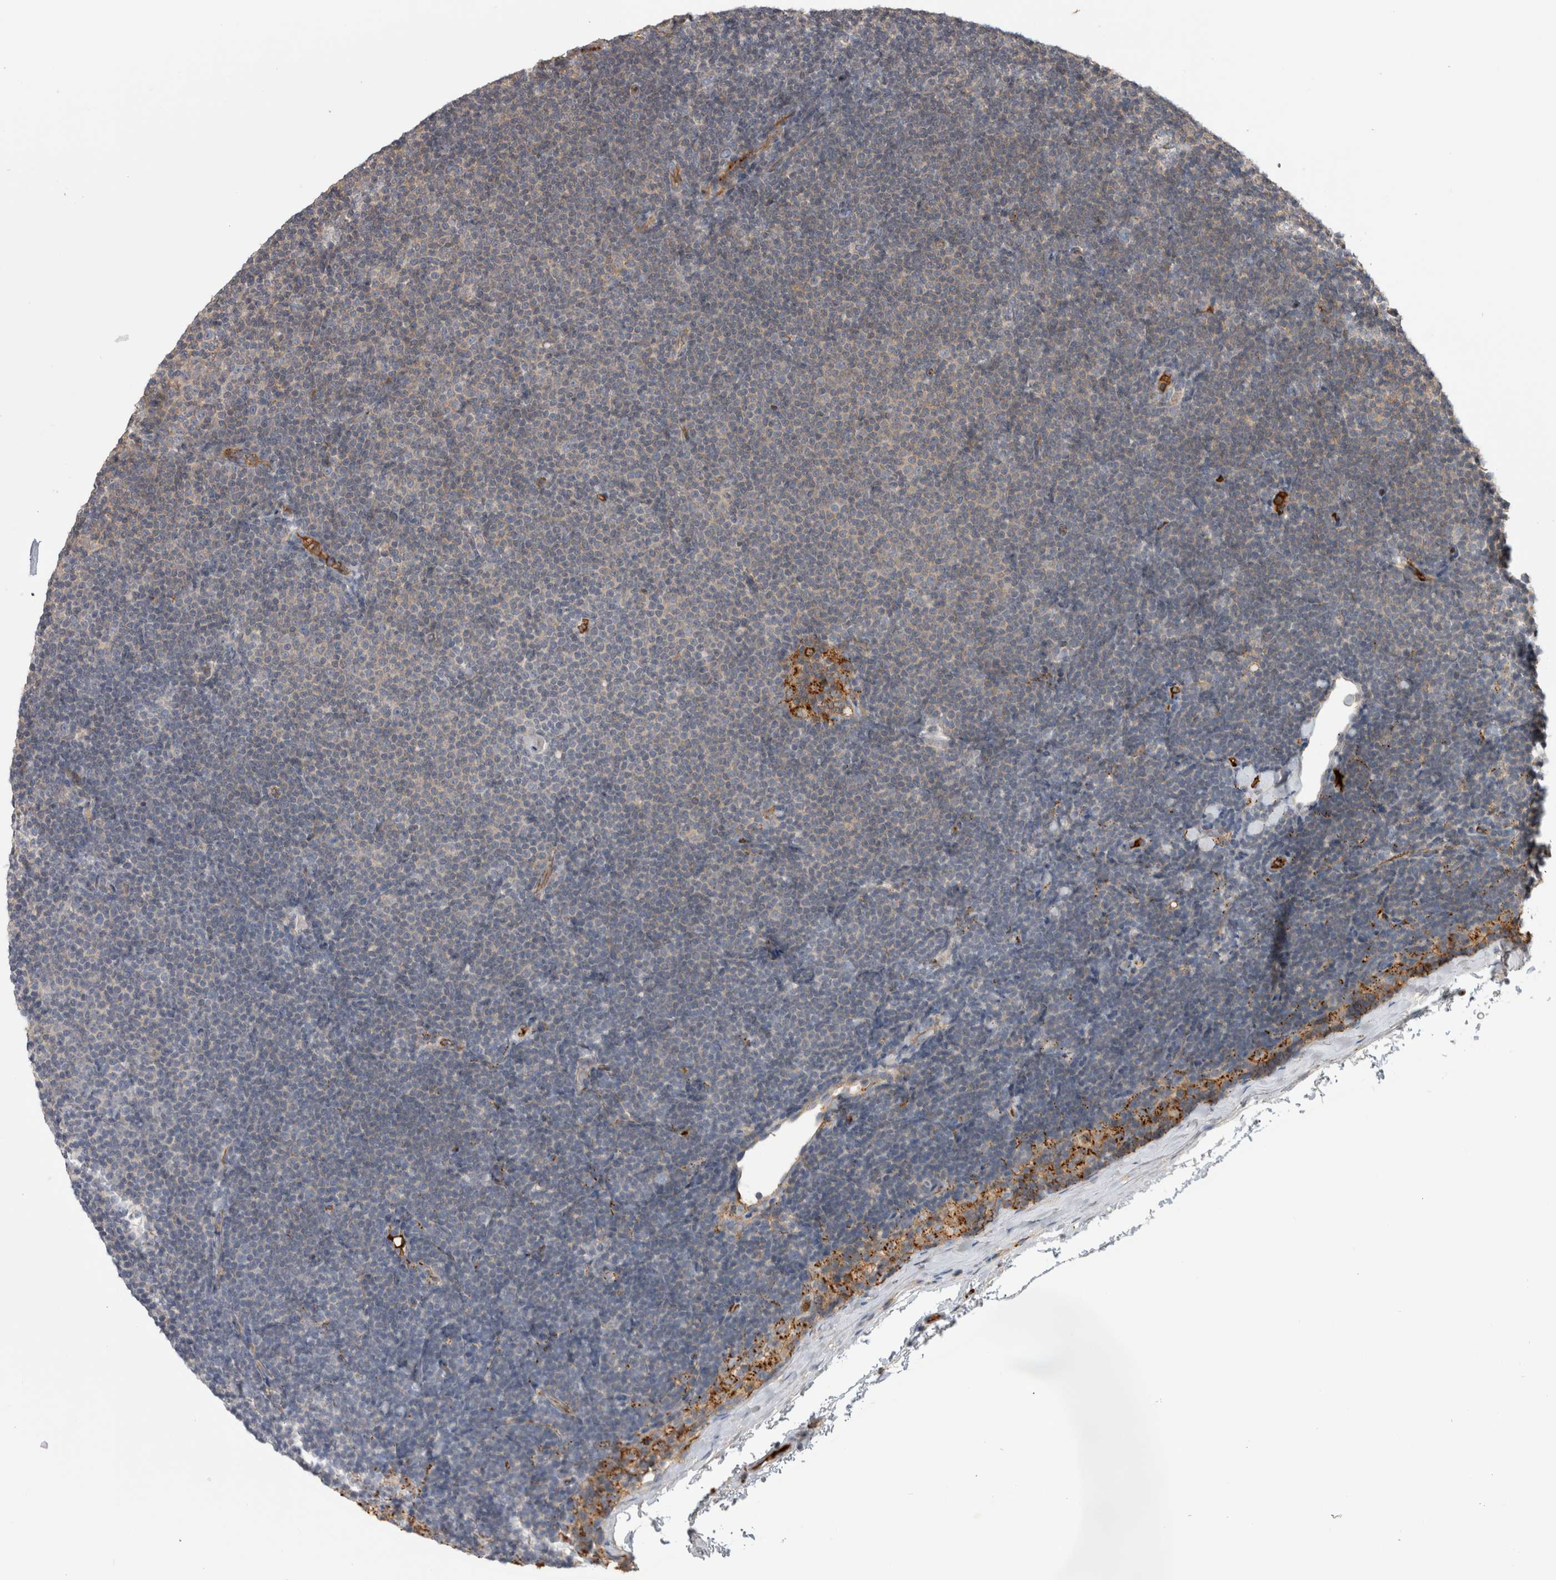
{"staining": {"intensity": "negative", "quantity": "none", "location": "none"}, "tissue": "lymphoma", "cell_type": "Tumor cells", "image_type": "cancer", "snomed": [{"axis": "morphology", "description": "Malignant lymphoma, non-Hodgkin's type, Low grade"}, {"axis": "topography", "description": "Lymph node"}], "caption": "Low-grade malignant lymphoma, non-Hodgkin's type was stained to show a protein in brown. There is no significant positivity in tumor cells. (DAB (3,3'-diaminobenzidine) IHC visualized using brightfield microscopy, high magnification).", "gene": "TBCE", "patient": {"sex": "female", "age": 53}}